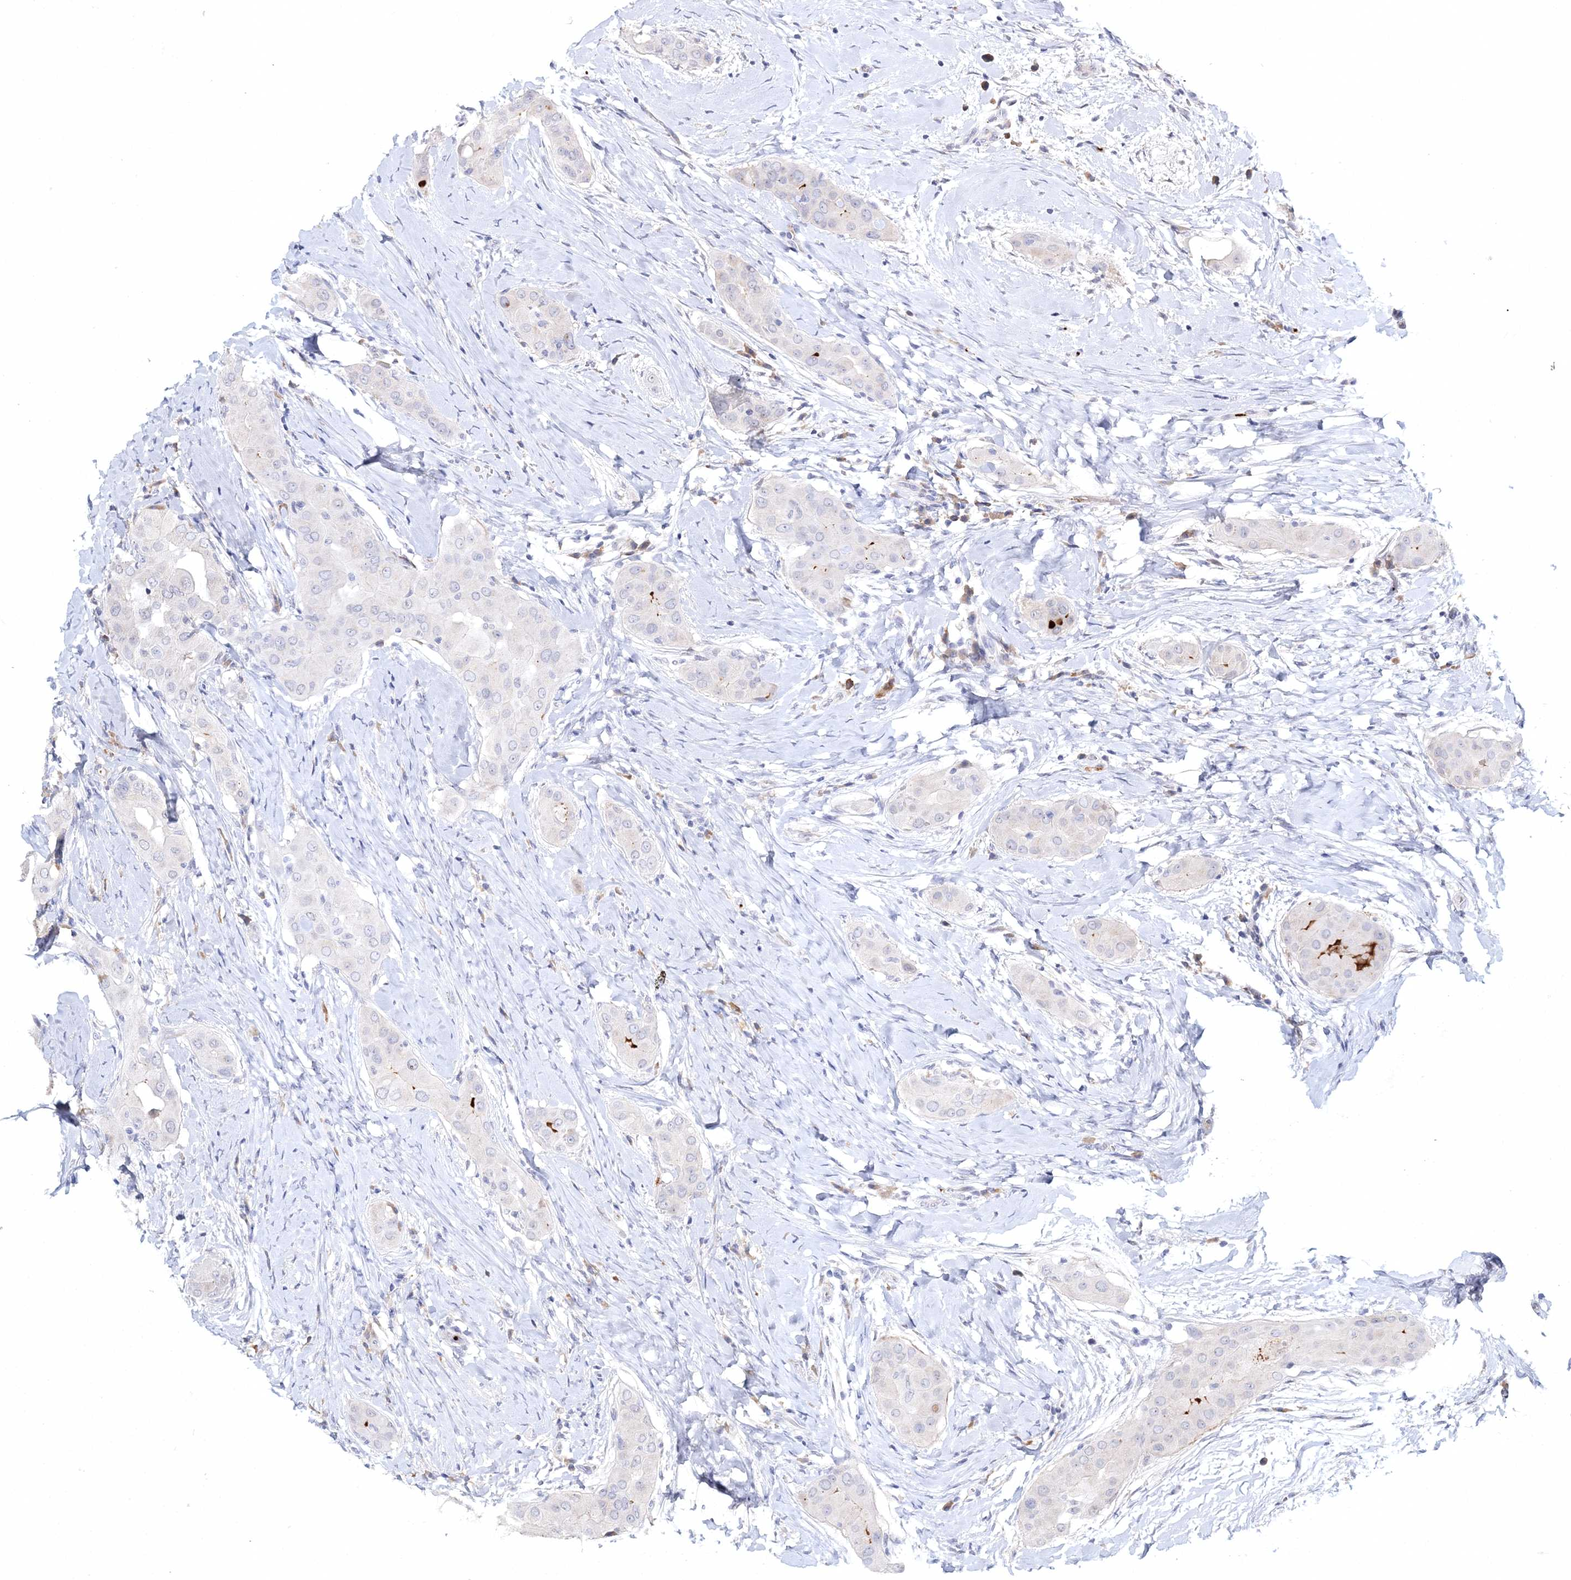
{"staining": {"intensity": "negative", "quantity": "none", "location": "none"}, "tissue": "thyroid cancer", "cell_type": "Tumor cells", "image_type": "cancer", "snomed": [{"axis": "morphology", "description": "Papillary adenocarcinoma, NOS"}, {"axis": "topography", "description": "Thyroid gland"}], "caption": "Thyroid papillary adenocarcinoma stained for a protein using immunohistochemistry exhibits no positivity tumor cells.", "gene": "MYOZ2", "patient": {"sex": "male", "age": 33}}